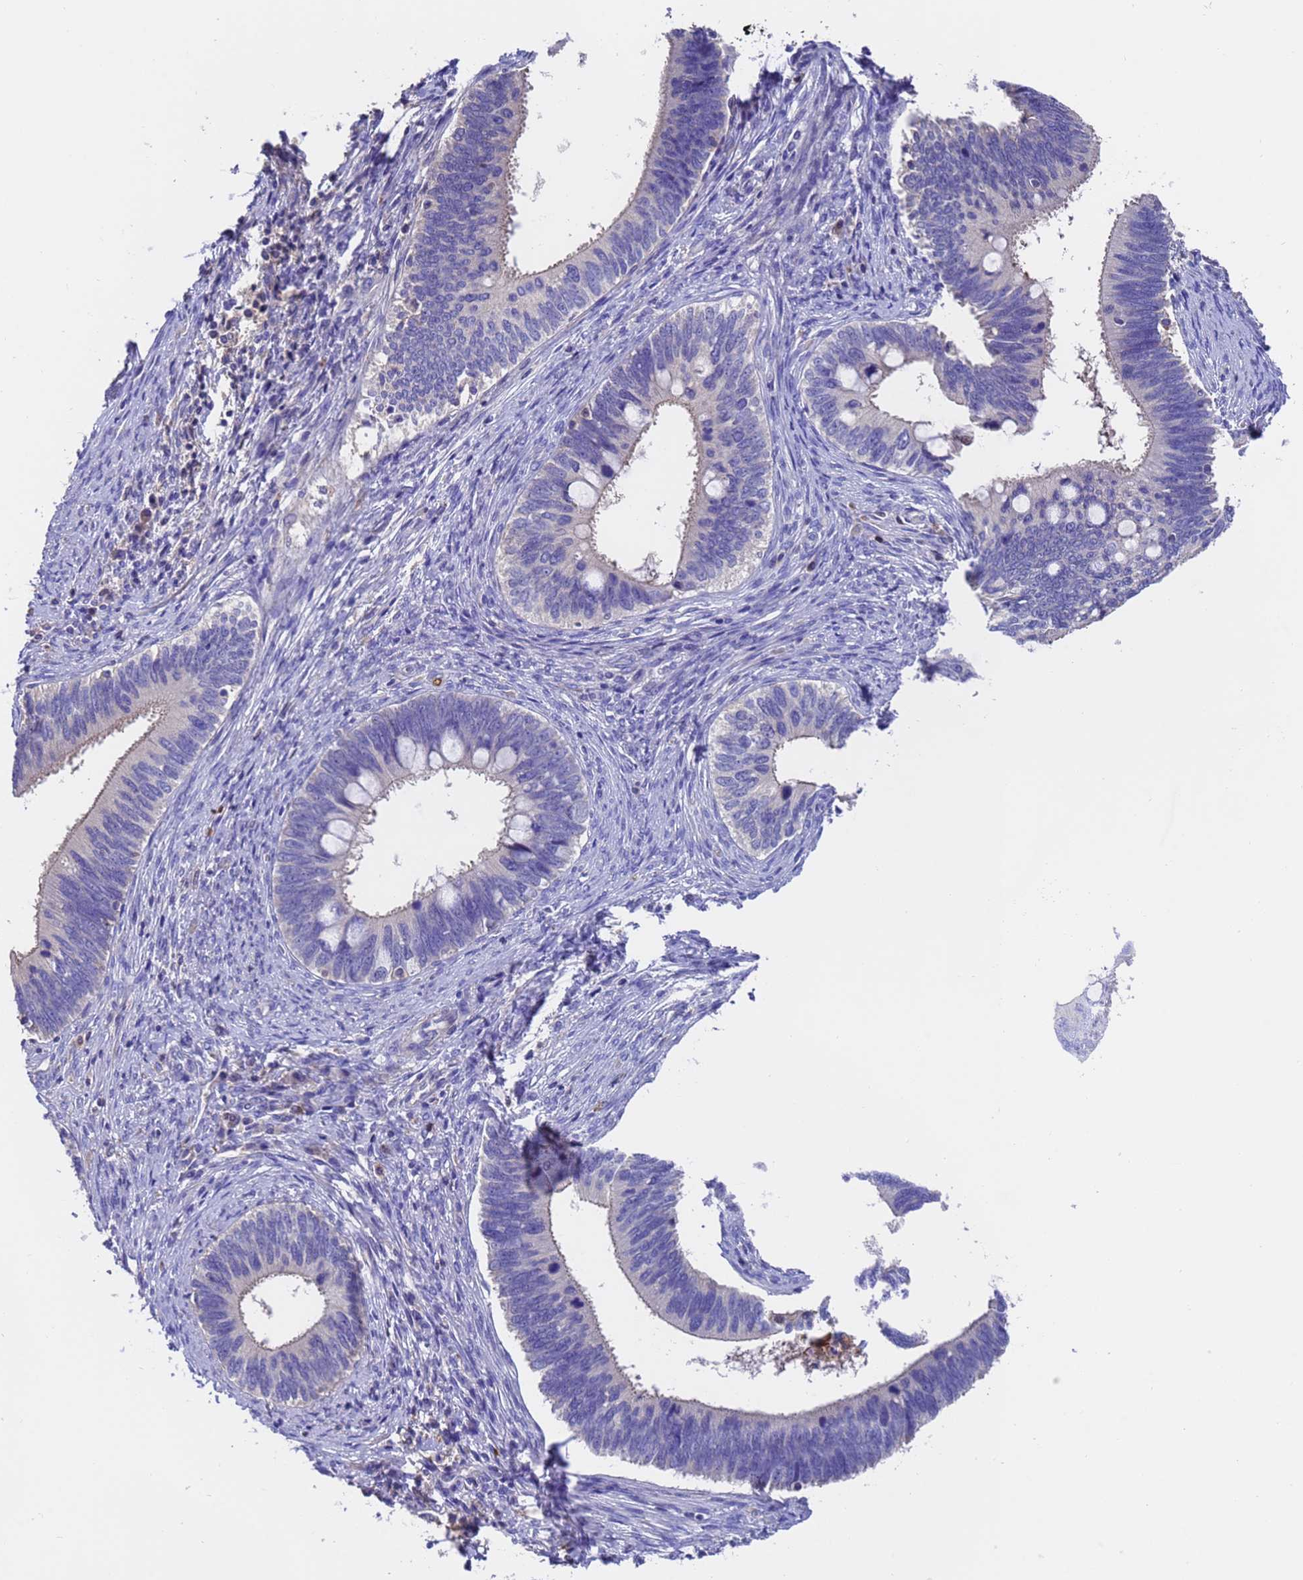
{"staining": {"intensity": "negative", "quantity": "none", "location": "none"}, "tissue": "cervical cancer", "cell_type": "Tumor cells", "image_type": "cancer", "snomed": [{"axis": "morphology", "description": "Adenocarcinoma, NOS"}, {"axis": "topography", "description": "Cervix"}], "caption": "An image of cervical cancer stained for a protein displays no brown staining in tumor cells.", "gene": "ELP6", "patient": {"sex": "female", "age": 42}}